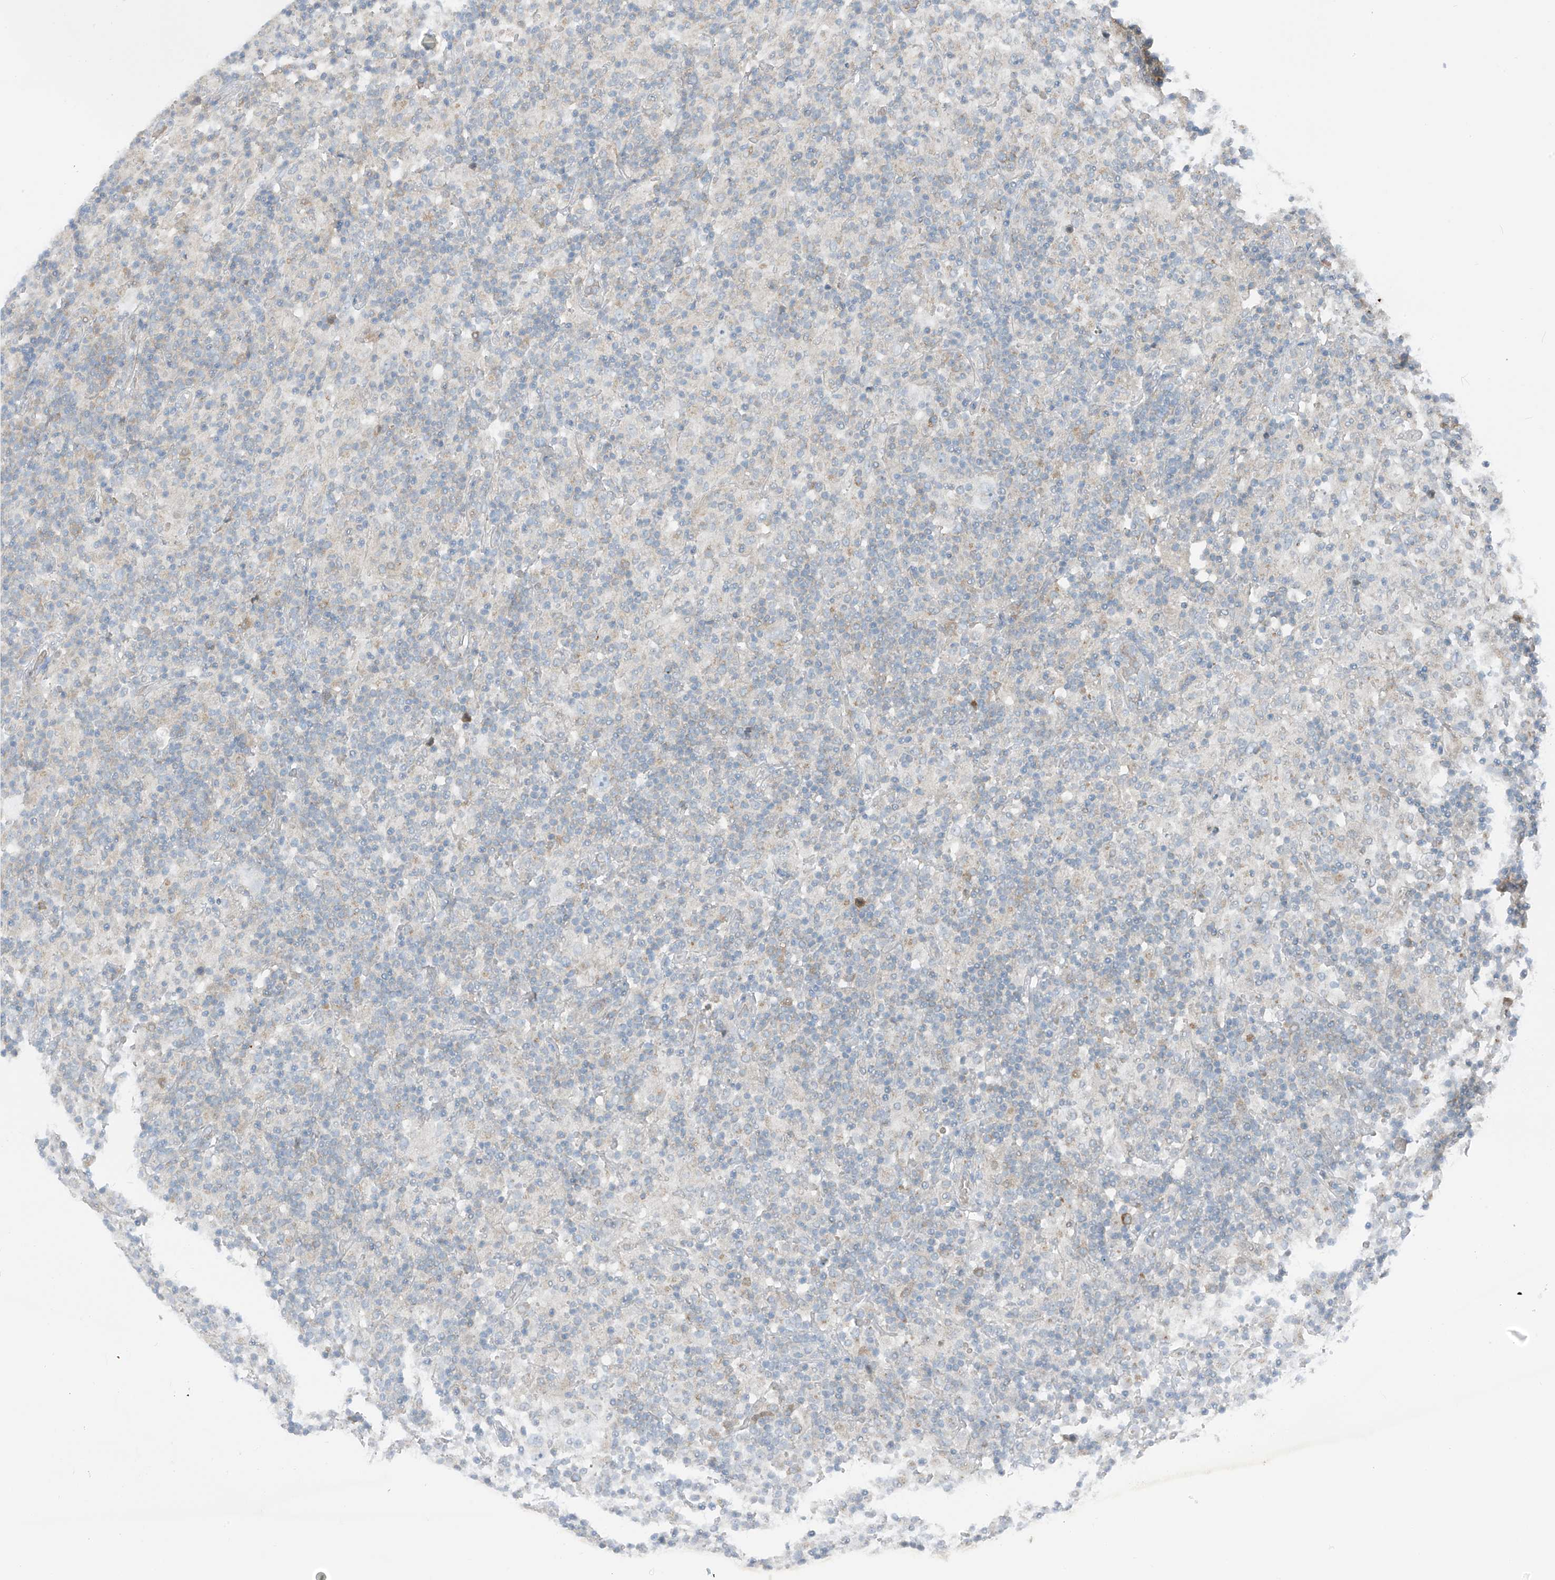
{"staining": {"intensity": "negative", "quantity": "none", "location": "none"}, "tissue": "lymphoma", "cell_type": "Tumor cells", "image_type": "cancer", "snomed": [{"axis": "morphology", "description": "Hodgkin's disease, NOS"}, {"axis": "topography", "description": "Lymph node"}], "caption": "A histopathology image of lymphoma stained for a protein shows no brown staining in tumor cells.", "gene": "SLC12A6", "patient": {"sex": "male", "age": 70}}